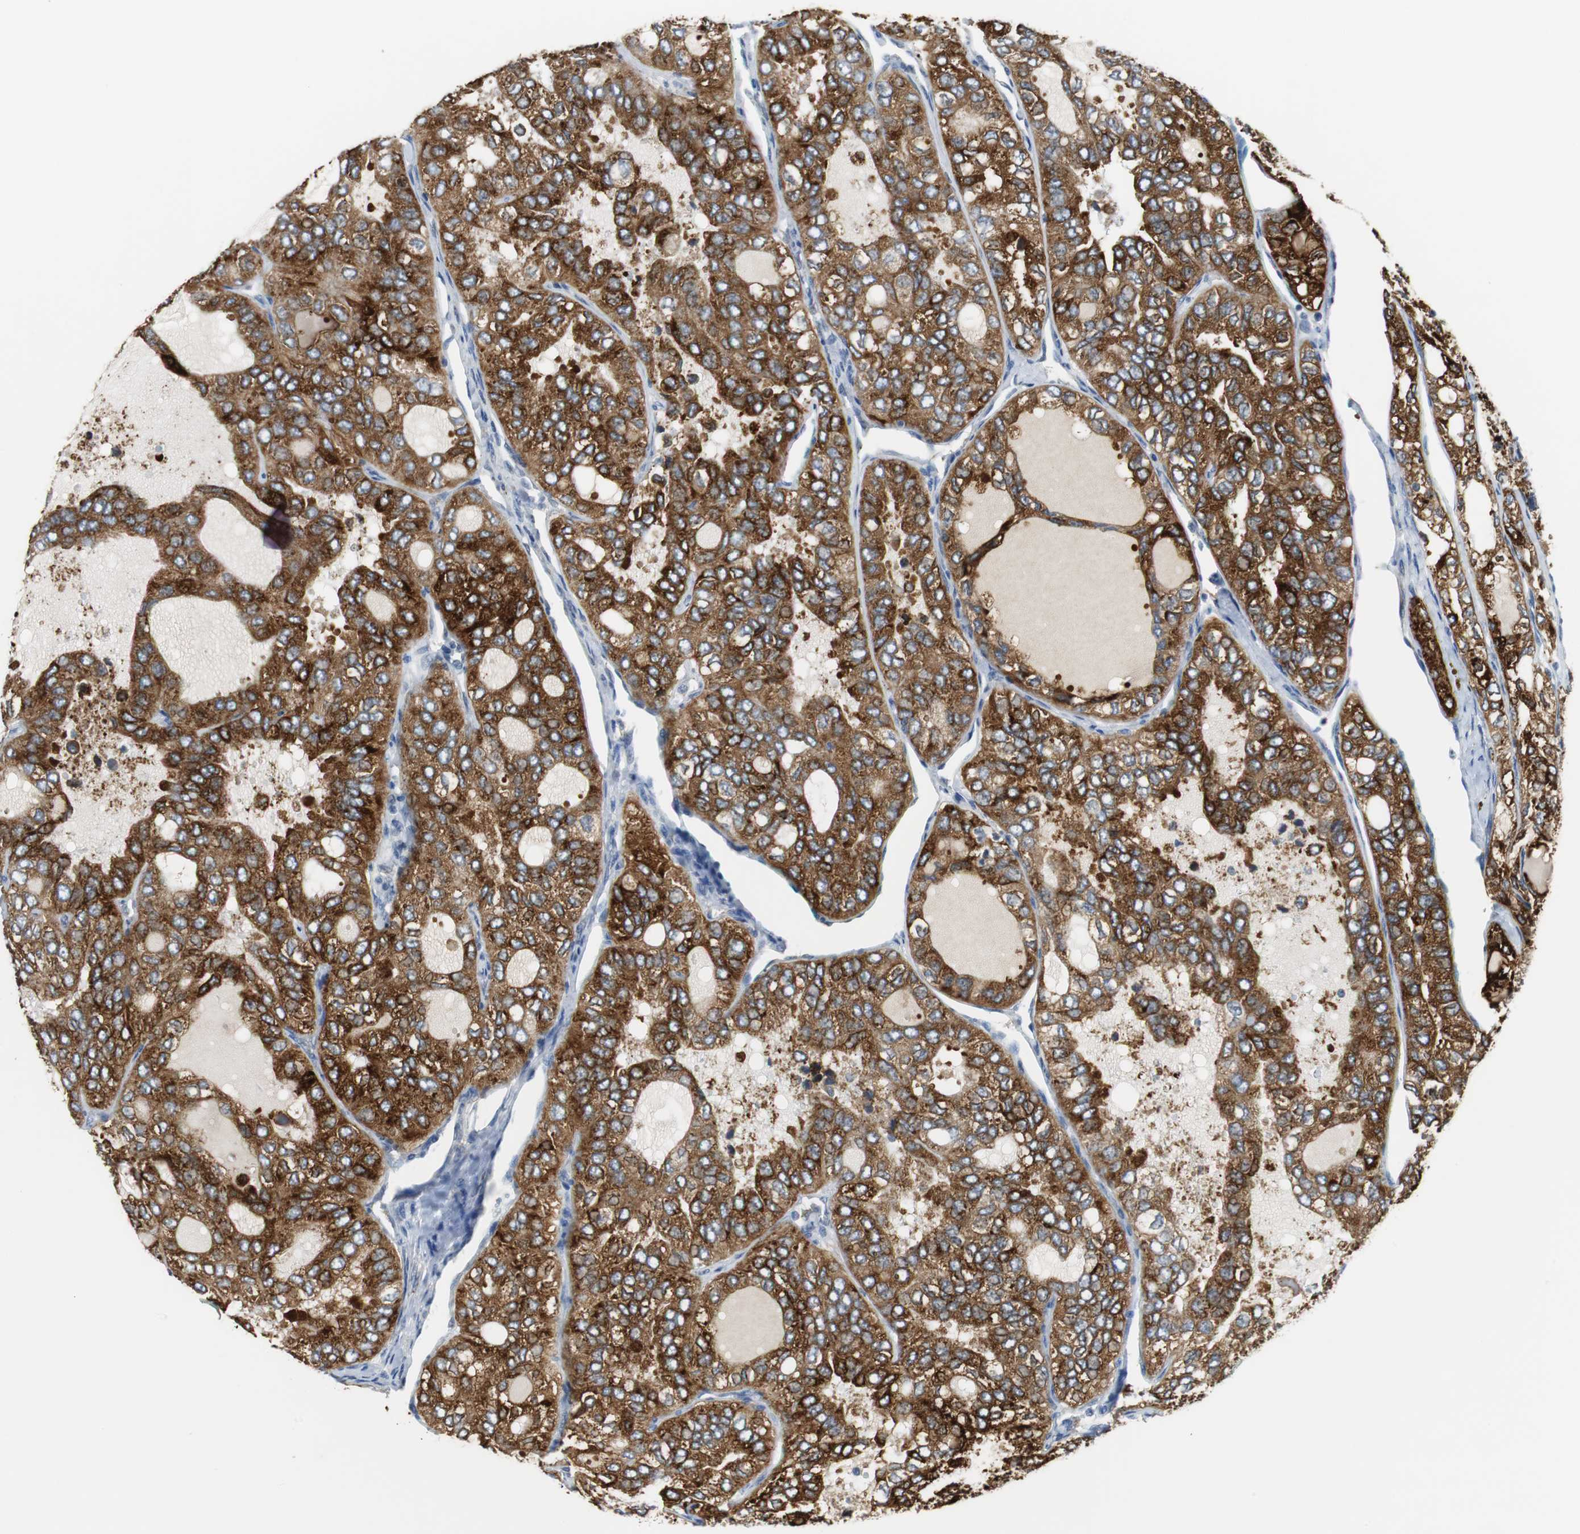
{"staining": {"intensity": "strong", "quantity": ">75%", "location": "cytoplasmic/membranous"}, "tissue": "thyroid cancer", "cell_type": "Tumor cells", "image_type": "cancer", "snomed": [{"axis": "morphology", "description": "Follicular adenoma carcinoma, NOS"}, {"axis": "topography", "description": "Thyroid gland"}], "caption": "A micrograph of thyroid cancer (follicular adenoma carcinoma) stained for a protein reveals strong cytoplasmic/membranous brown staining in tumor cells. (DAB = brown stain, brightfield microscopy at high magnification).", "gene": "PDIA4", "patient": {"sex": "male", "age": 75}}